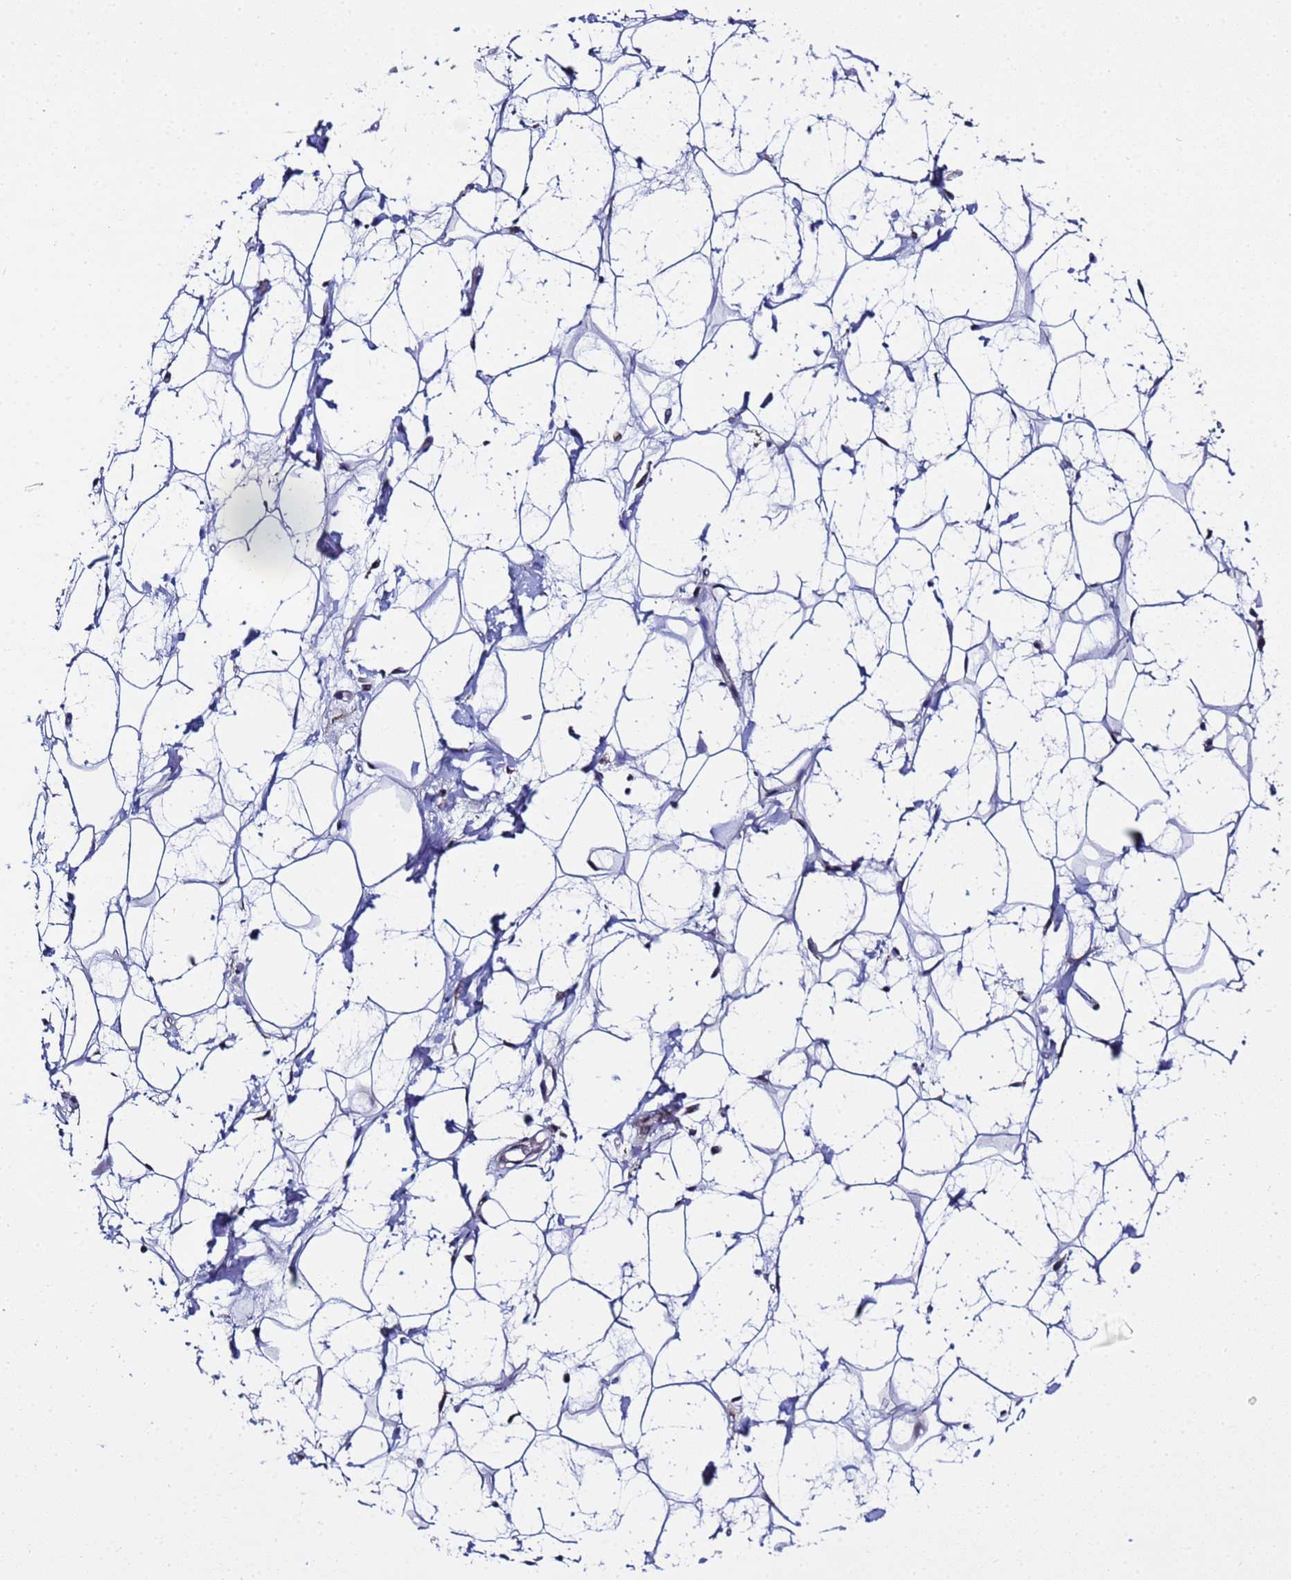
{"staining": {"intensity": "moderate", "quantity": "<25%", "location": "cytoplasmic/membranous"}, "tissue": "adipose tissue", "cell_type": "Adipocytes", "image_type": "normal", "snomed": [{"axis": "morphology", "description": "Normal tissue, NOS"}, {"axis": "topography", "description": "Breast"}], "caption": "A brown stain highlights moderate cytoplasmic/membranous expression of a protein in adipocytes of normal human adipose tissue.", "gene": "ANAPC13", "patient": {"sex": "female", "age": 26}}